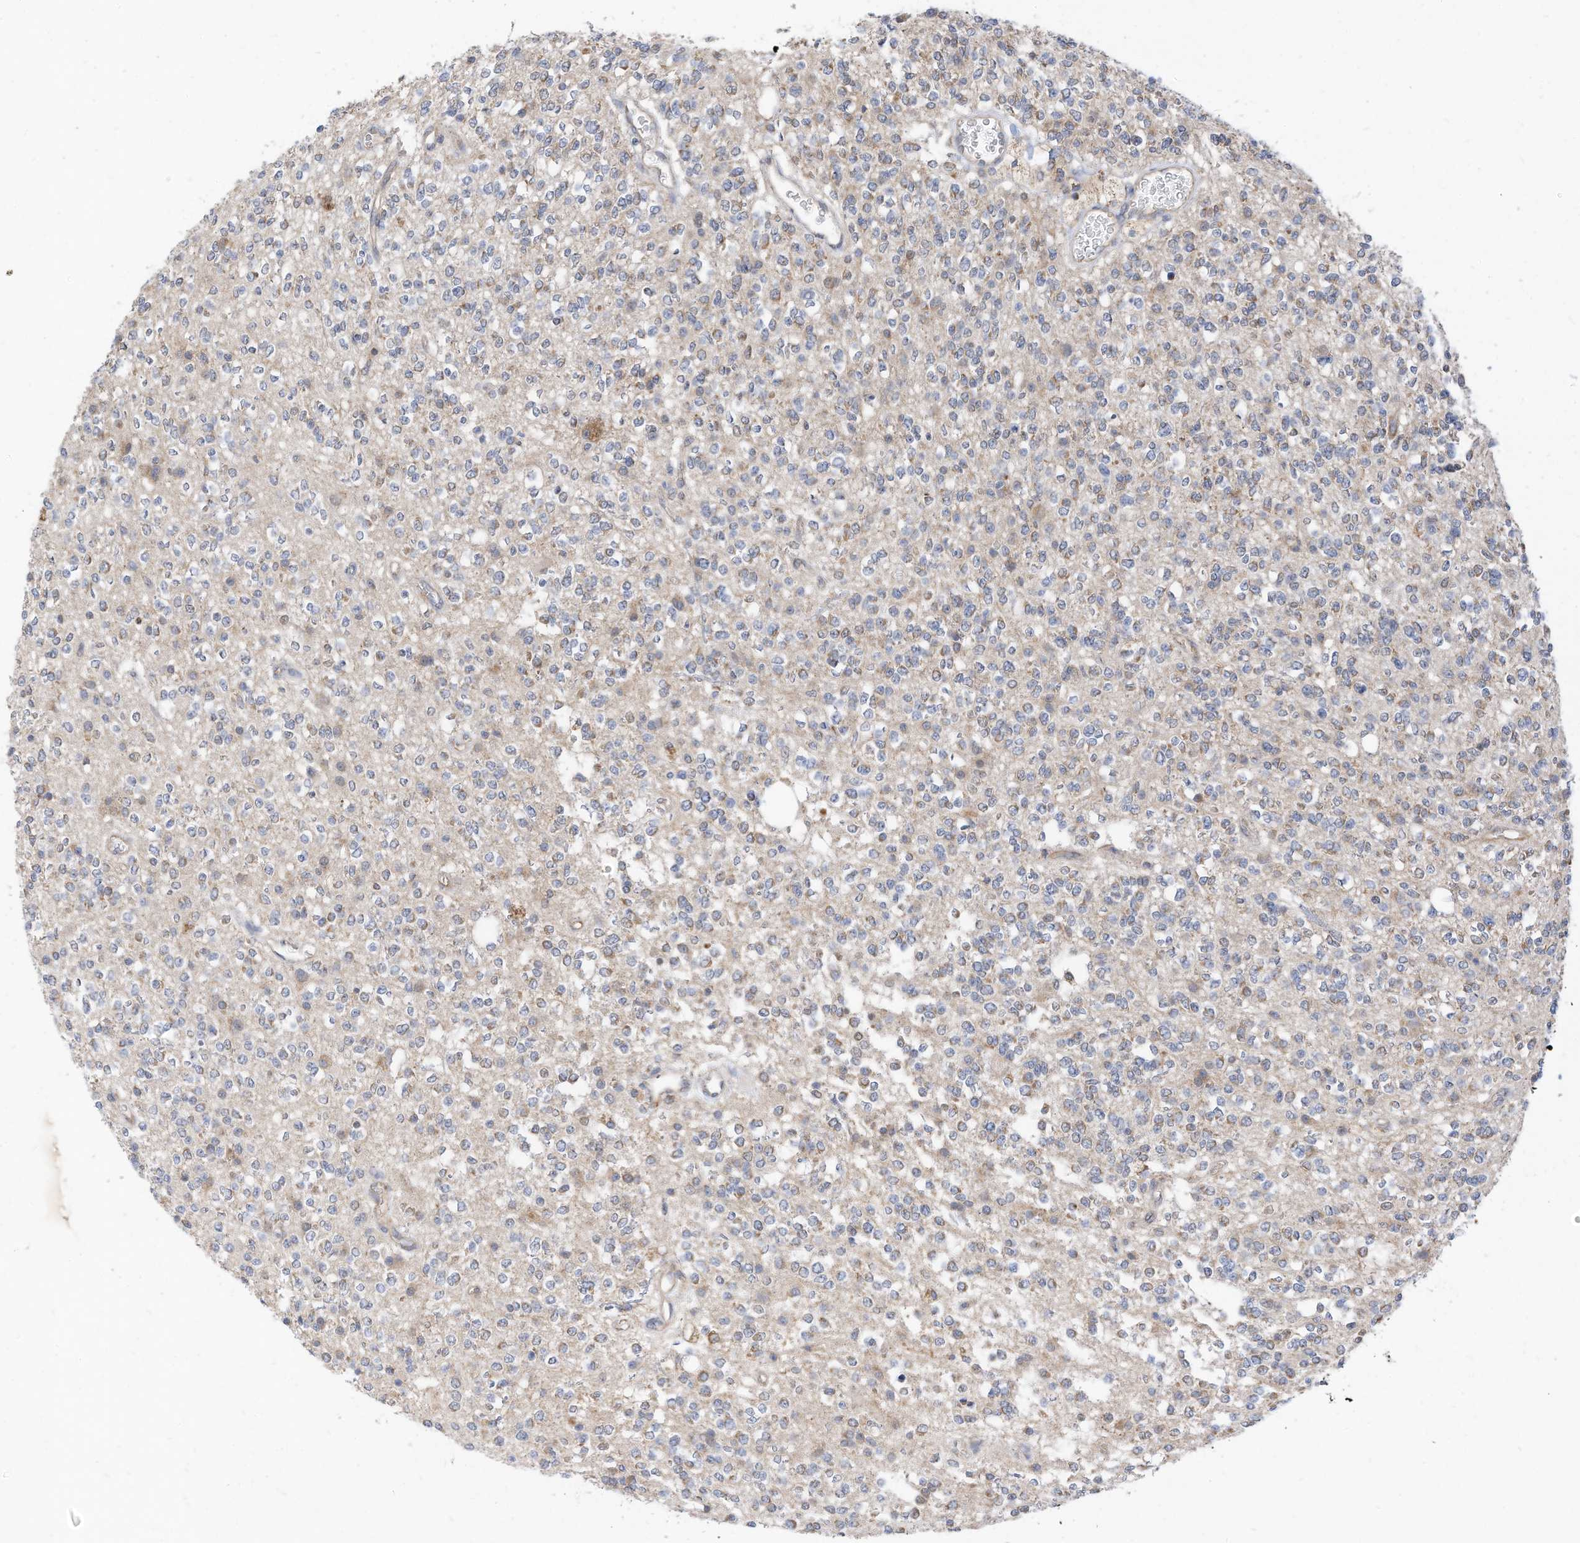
{"staining": {"intensity": "moderate", "quantity": "<25%", "location": "cytoplasmic/membranous"}, "tissue": "glioma", "cell_type": "Tumor cells", "image_type": "cancer", "snomed": [{"axis": "morphology", "description": "Glioma, malignant, High grade"}, {"axis": "topography", "description": "Brain"}], "caption": "Human malignant glioma (high-grade) stained with a brown dye demonstrates moderate cytoplasmic/membranous positive expression in about <25% of tumor cells.", "gene": "METTL6", "patient": {"sex": "male", "age": 34}}